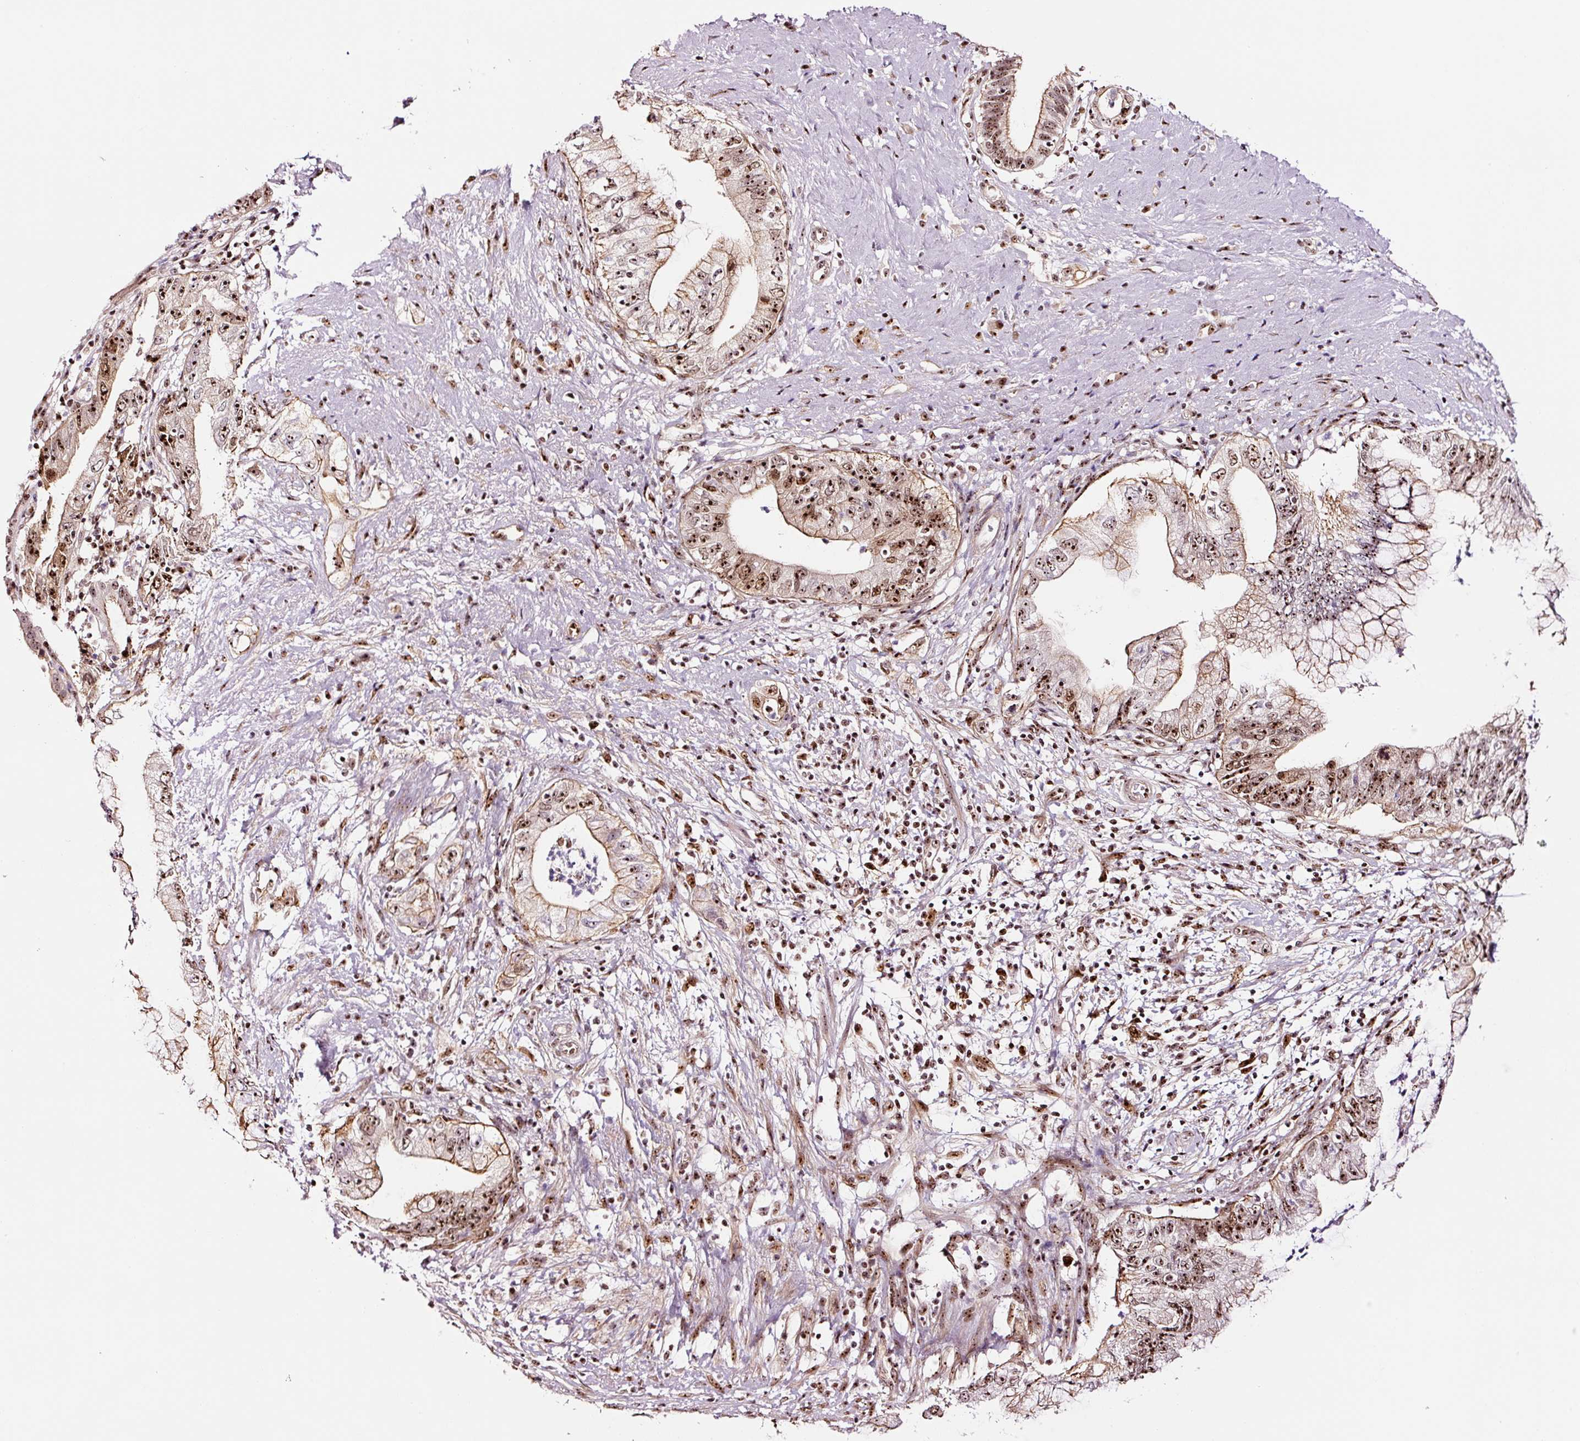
{"staining": {"intensity": "strong", "quantity": ">75%", "location": "cytoplasmic/membranous,nuclear"}, "tissue": "pancreatic cancer", "cell_type": "Tumor cells", "image_type": "cancer", "snomed": [{"axis": "morphology", "description": "Adenocarcinoma, NOS"}, {"axis": "topography", "description": "Pancreas"}], "caption": "Approximately >75% of tumor cells in human pancreatic cancer (adenocarcinoma) exhibit strong cytoplasmic/membranous and nuclear protein expression as visualized by brown immunohistochemical staining.", "gene": "GNL3", "patient": {"sex": "female", "age": 73}}